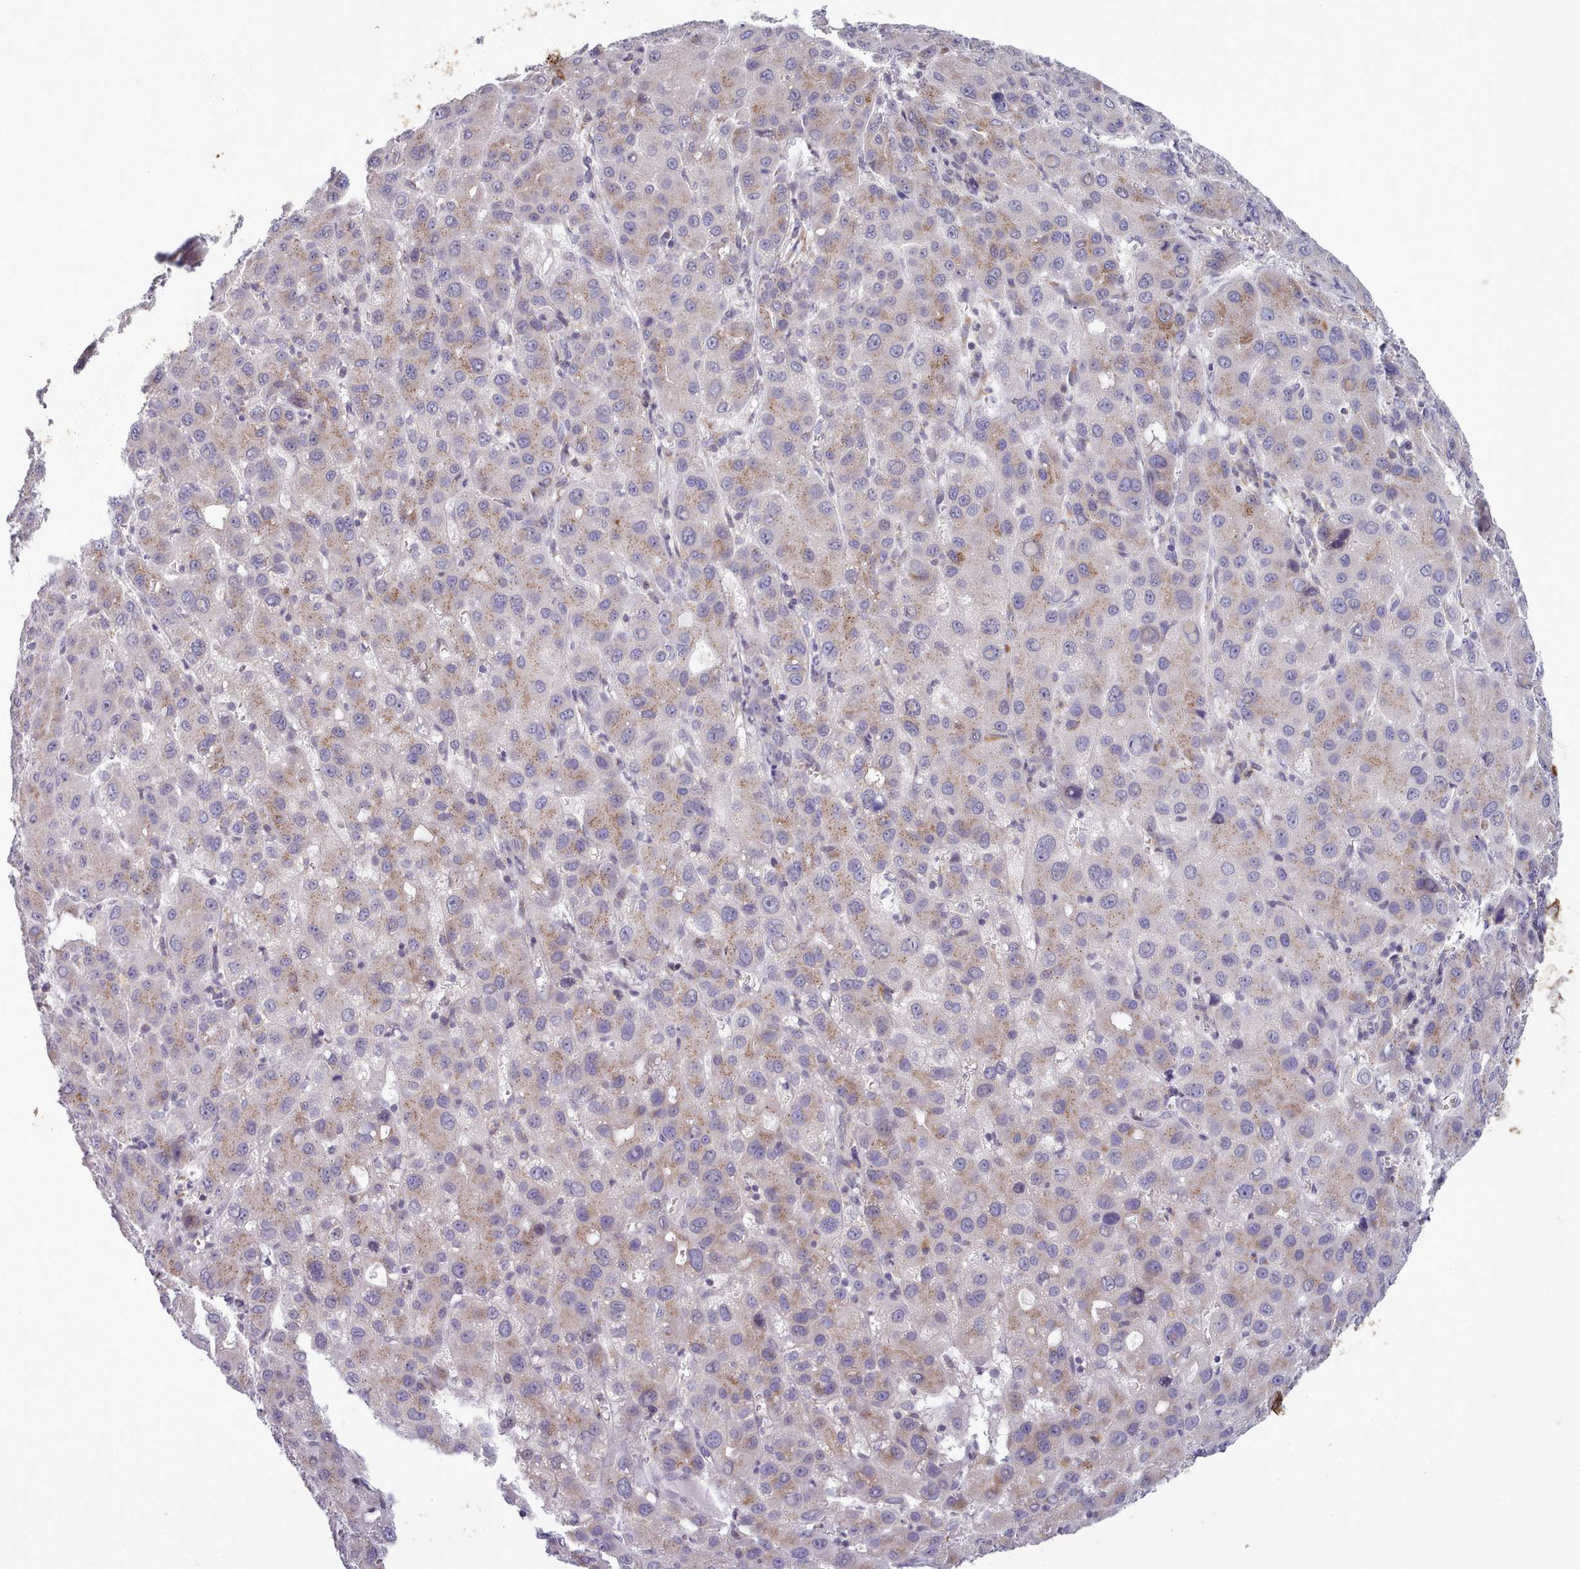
{"staining": {"intensity": "weak", "quantity": "25%-75%", "location": "cytoplasmic/membranous"}, "tissue": "liver cancer", "cell_type": "Tumor cells", "image_type": "cancer", "snomed": [{"axis": "morphology", "description": "Carcinoma, Hepatocellular, NOS"}, {"axis": "topography", "description": "Liver"}], "caption": "Liver cancer (hepatocellular carcinoma) stained with DAB IHC exhibits low levels of weak cytoplasmic/membranous staining in approximately 25%-75% of tumor cells.", "gene": "MYRFL", "patient": {"sex": "male", "age": 55}}